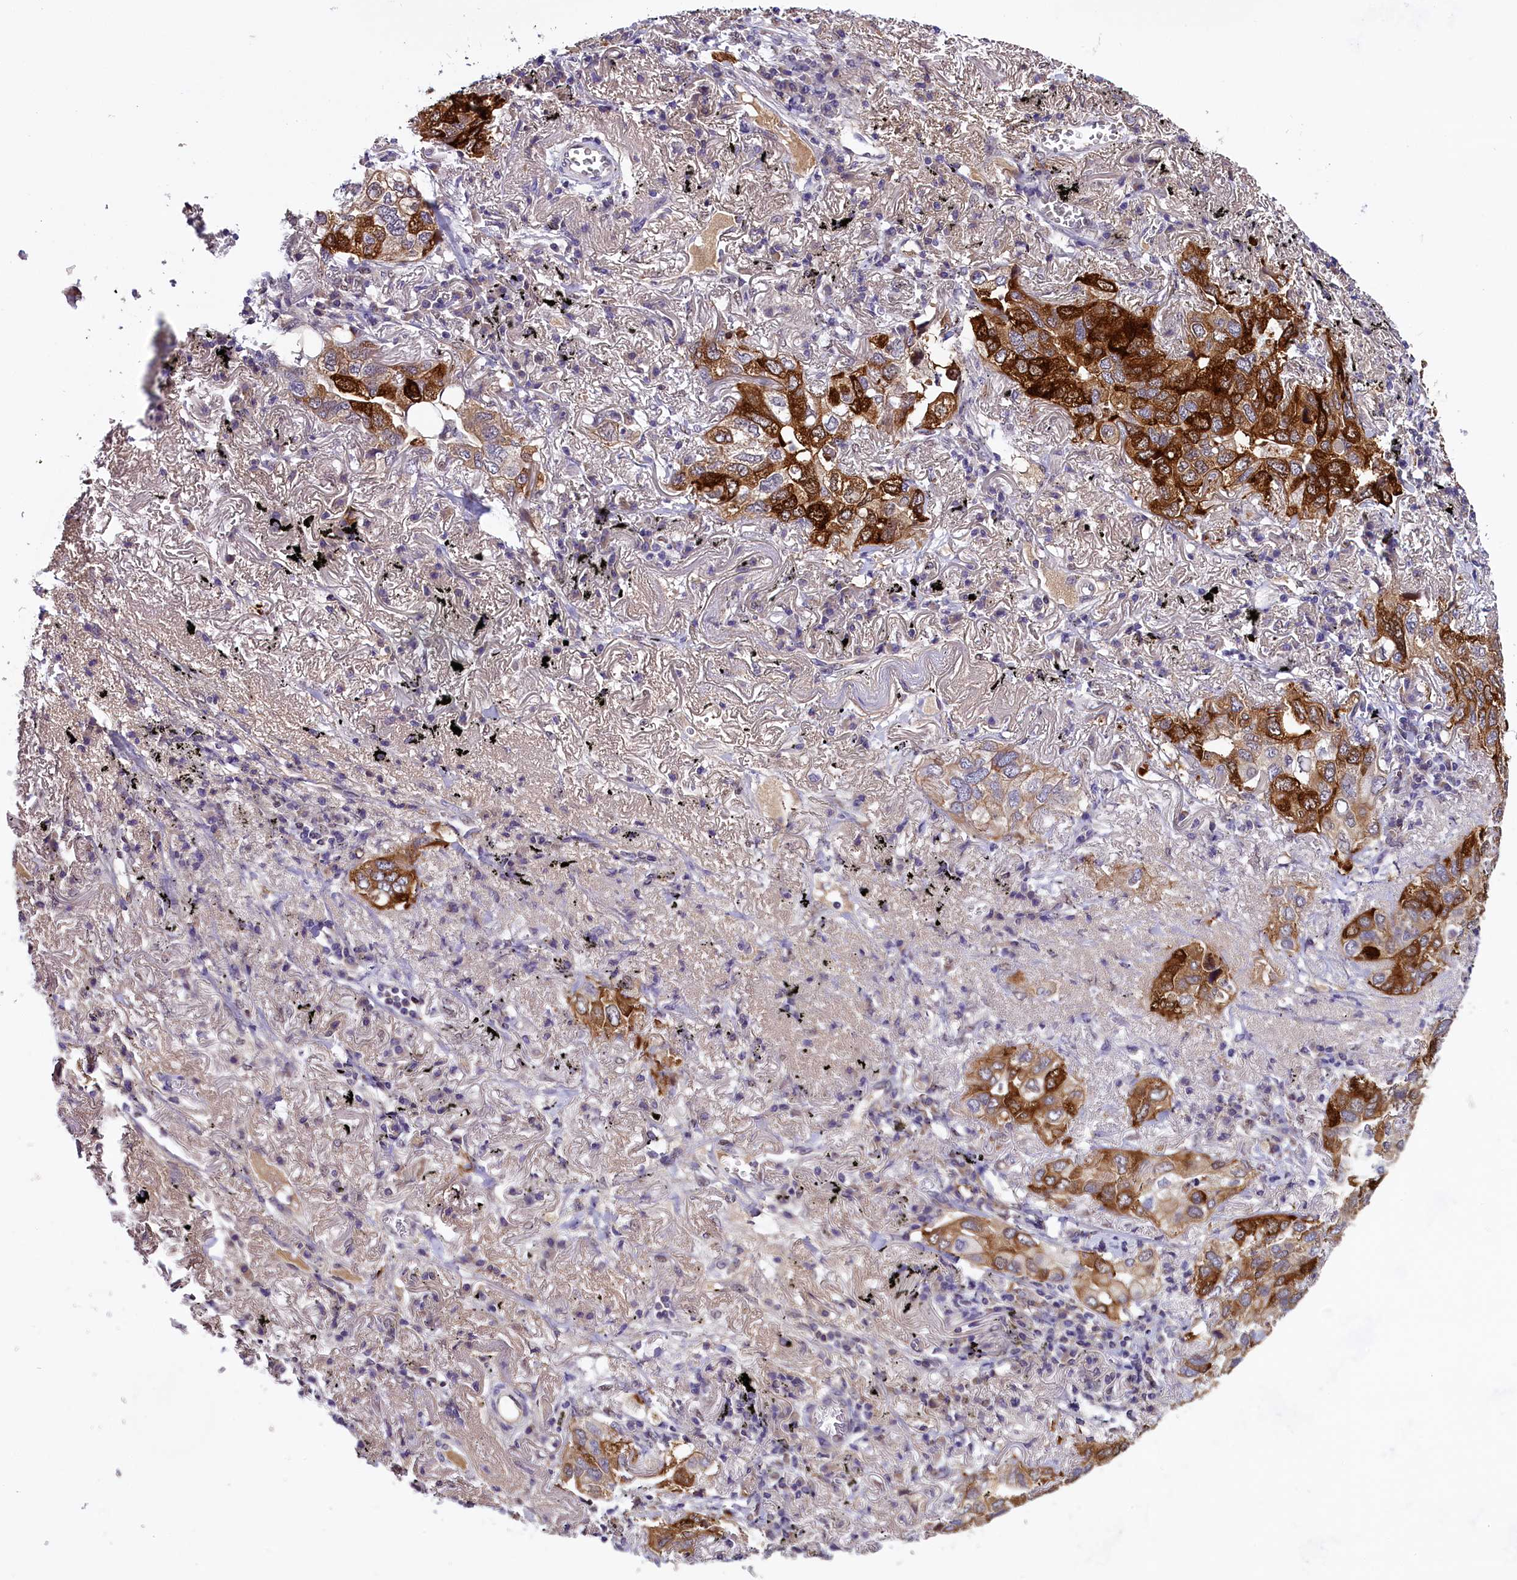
{"staining": {"intensity": "strong", "quantity": "<25%", "location": "cytoplasmic/membranous"}, "tissue": "lung cancer", "cell_type": "Tumor cells", "image_type": "cancer", "snomed": [{"axis": "morphology", "description": "Adenocarcinoma, NOS"}, {"axis": "topography", "description": "Lung"}], "caption": "Immunohistochemical staining of human adenocarcinoma (lung) exhibits medium levels of strong cytoplasmic/membranous protein positivity in approximately <25% of tumor cells. The staining was performed using DAB (3,3'-diaminobenzidine), with brown indicating positive protein expression. Nuclei are stained blue with hematoxylin.", "gene": "ENKD1", "patient": {"sex": "male", "age": 65}}